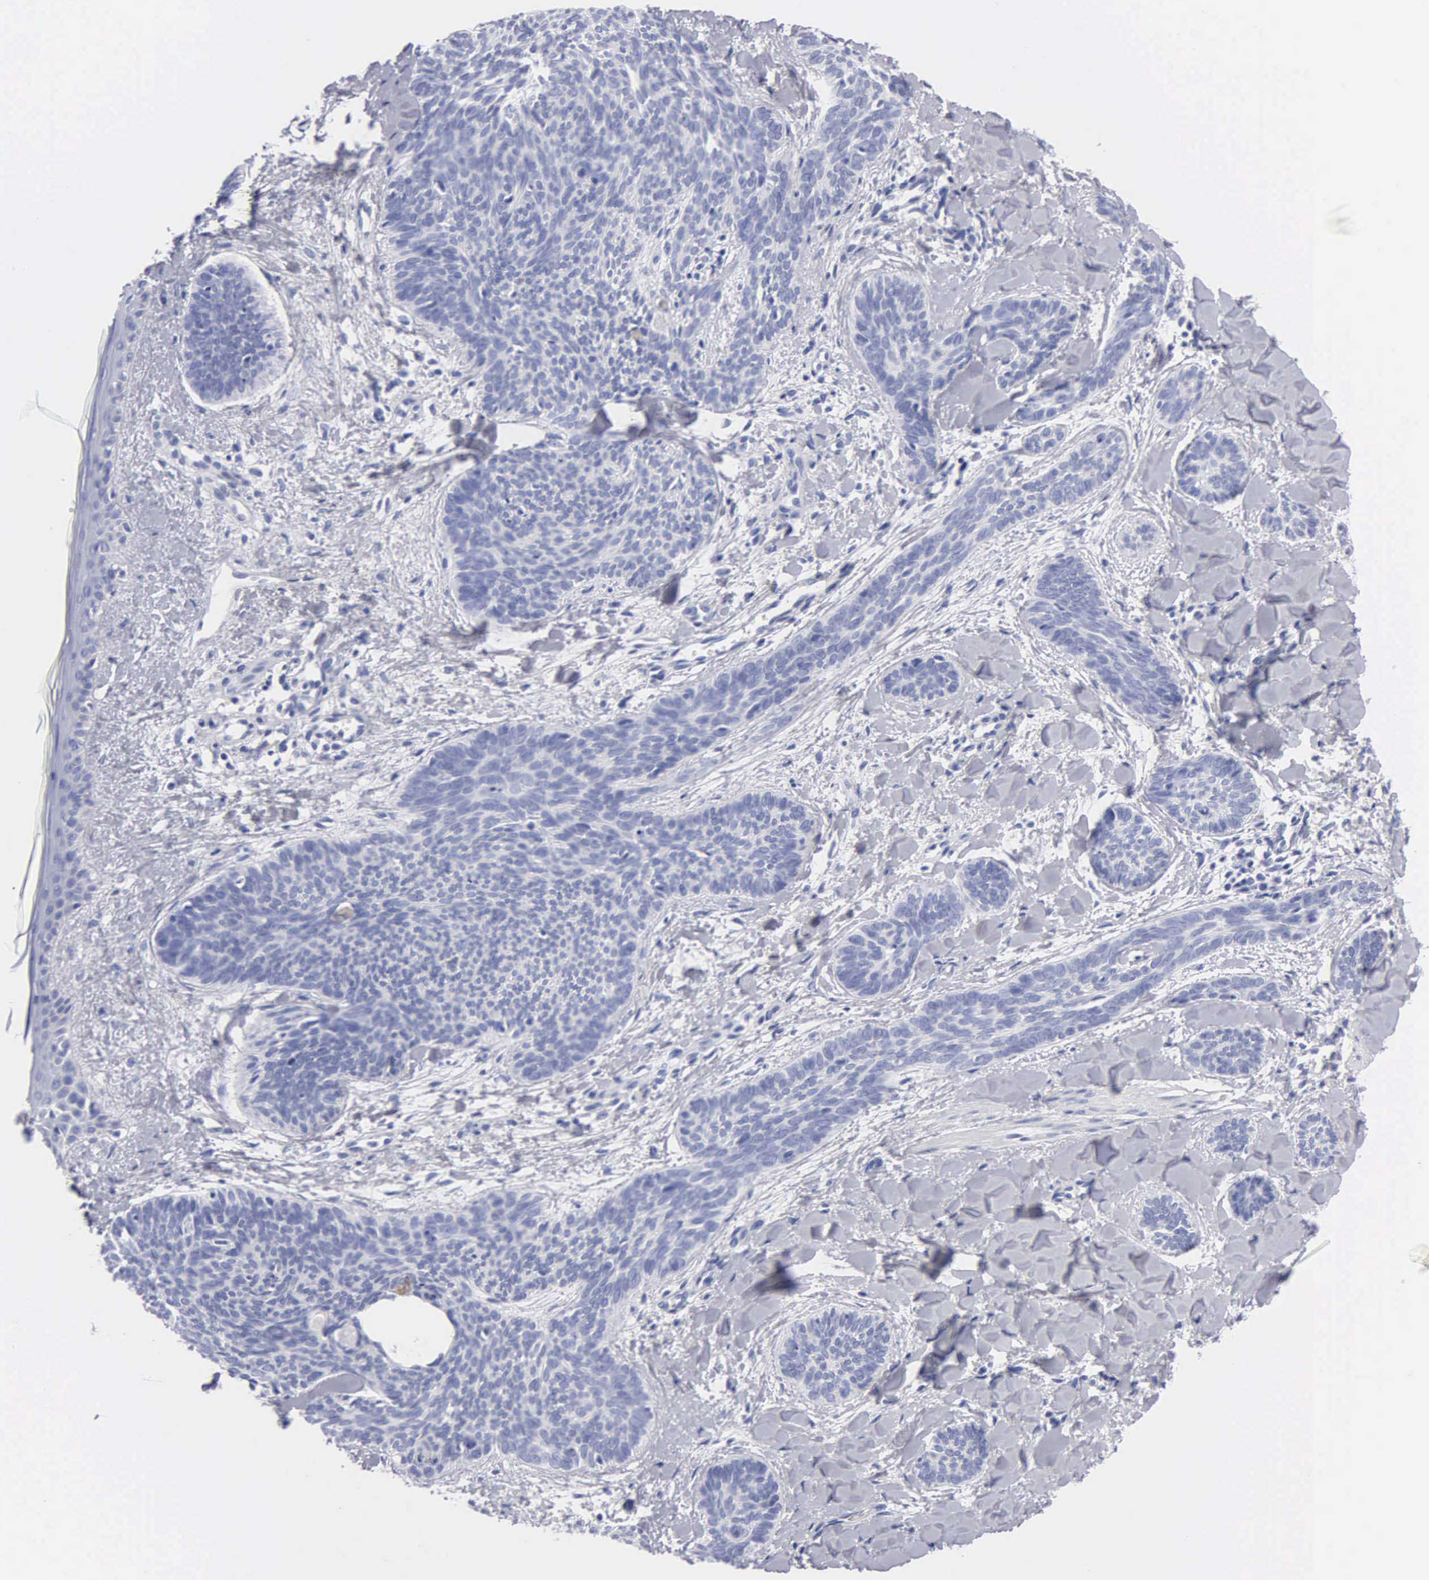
{"staining": {"intensity": "negative", "quantity": "none", "location": "none"}, "tissue": "skin cancer", "cell_type": "Tumor cells", "image_type": "cancer", "snomed": [{"axis": "morphology", "description": "Basal cell carcinoma"}, {"axis": "topography", "description": "Skin"}], "caption": "This is a image of immunohistochemistry staining of basal cell carcinoma (skin), which shows no positivity in tumor cells. (Brightfield microscopy of DAB immunohistochemistry at high magnification).", "gene": "CTSH", "patient": {"sex": "female", "age": 81}}